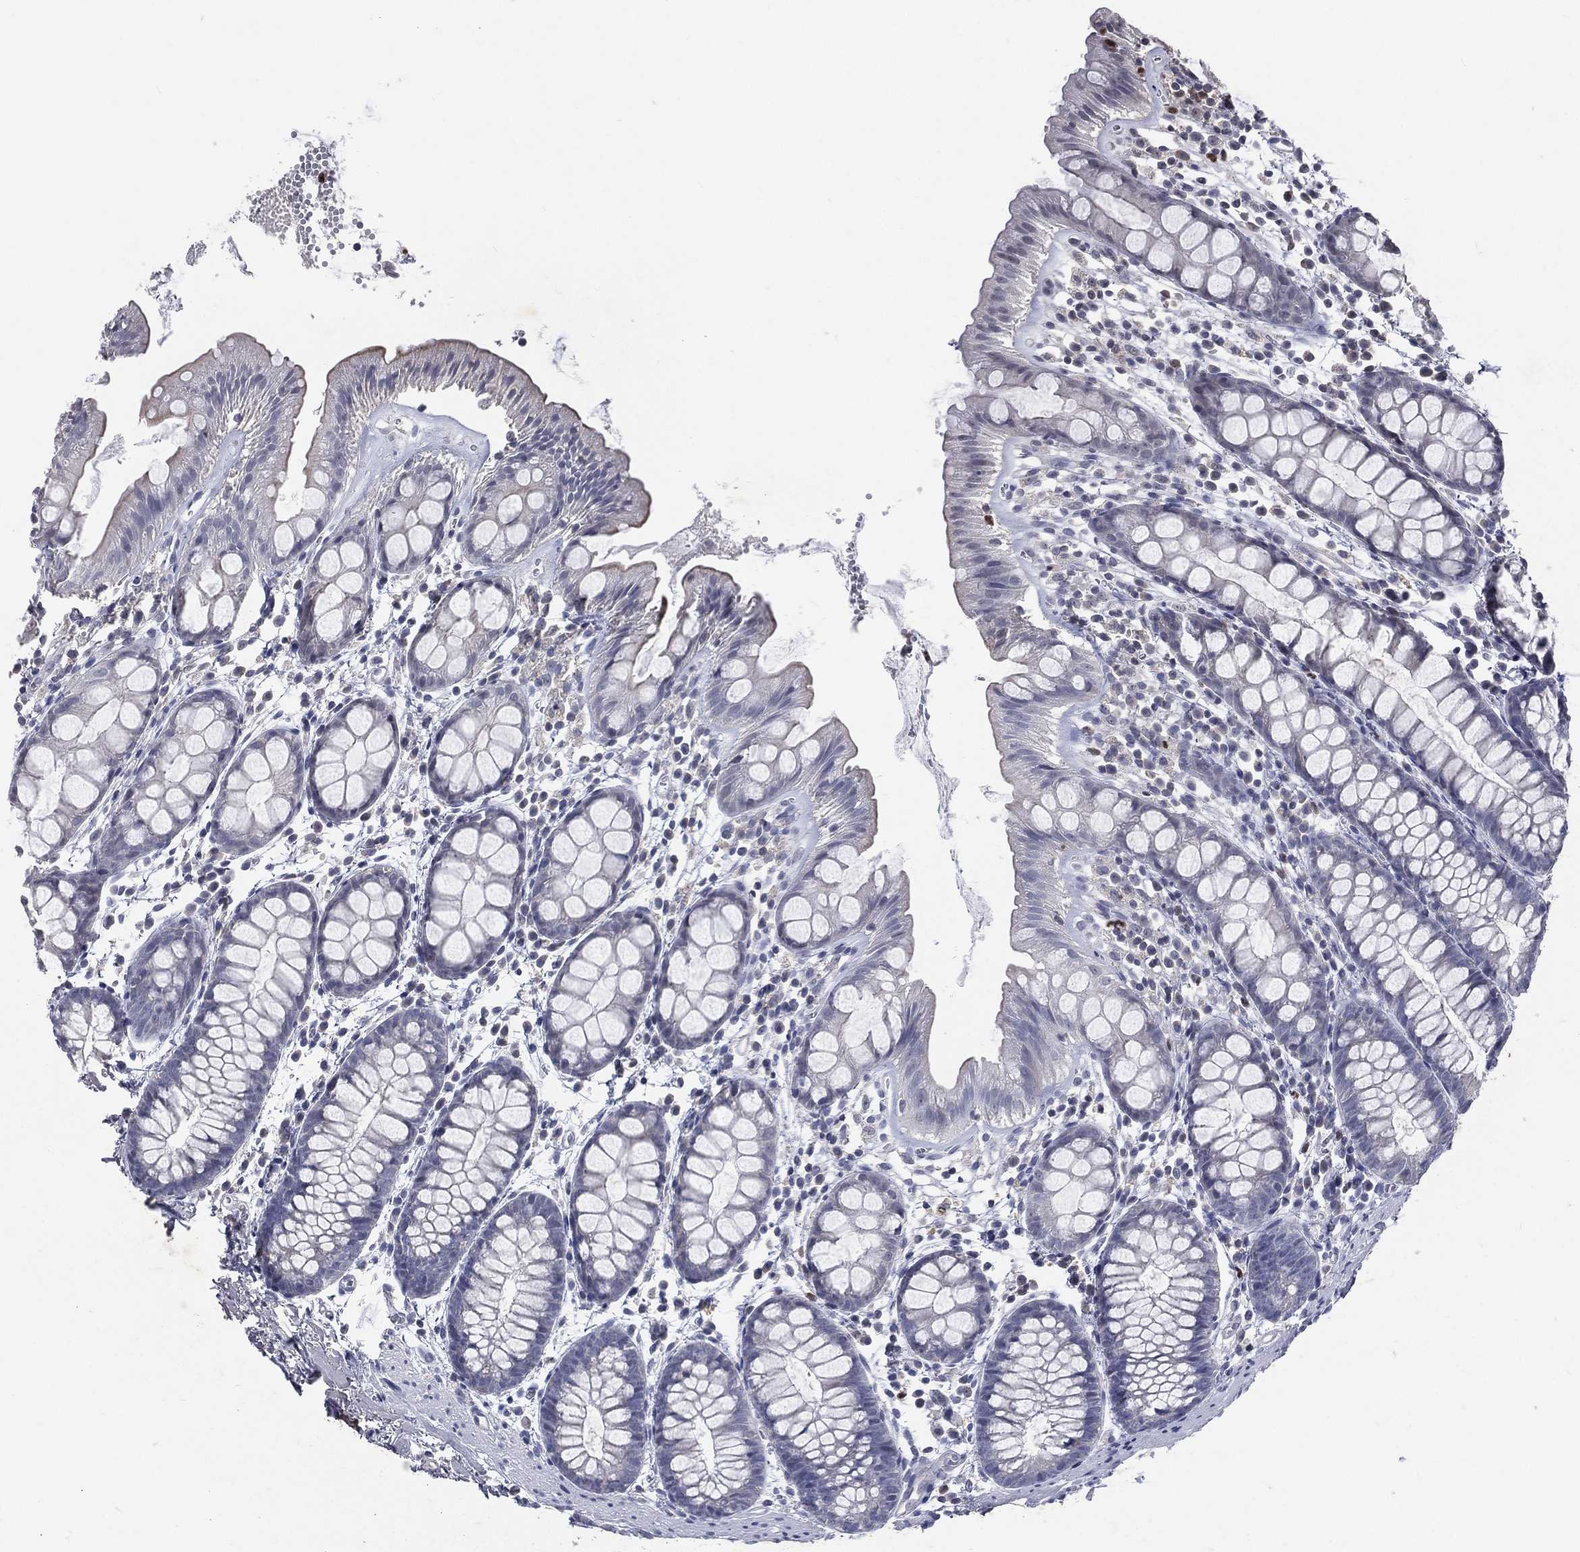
{"staining": {"intensity": "negative", "quantity": "none", "location": "none"}, "tissue": "rectum", "cell_type": "Glandular cells", "image_type": "normal", "snomed": [{"axis": "morphology", "description": "Normal tissue, NOS"}, {"axis": "topography", "description": "Rectum"}], "caption": "IHC histopathology image of benign rectum stained for a protein (brown), which displays no positivity in glandular cells. Nuclei are stained in blue.", "gene": "SLC34A2", "patient": {"sex": "male", "age": 57}}